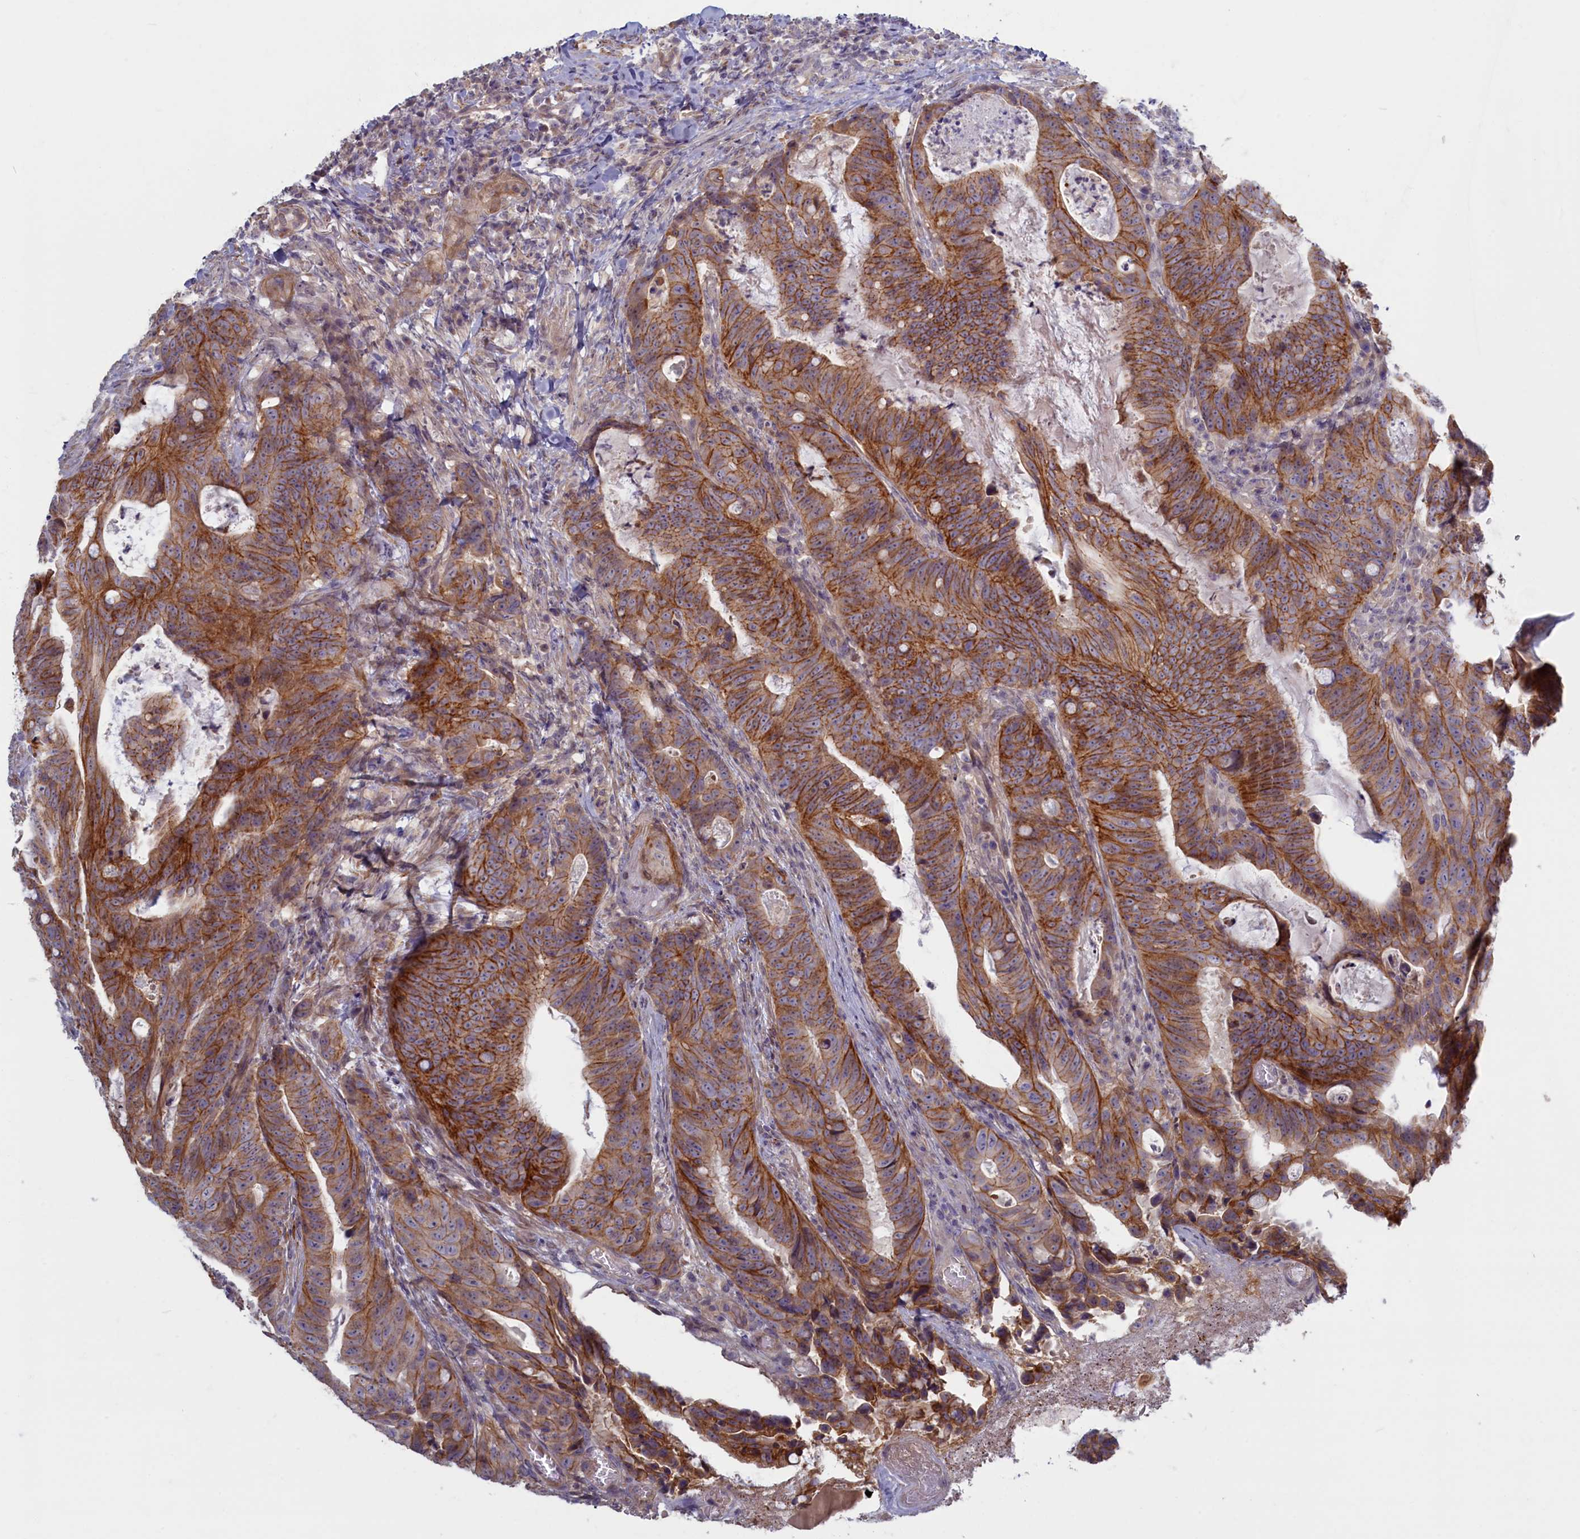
{"staining": {"intensity": "moderate", "quantity": ">75%", "location": "cytoplasmic/membranous"}, "tissue": "colorectal cancer", "cell_type": "Tumor cells", "image_type": "cancer", "snomed": [{"axis": "morphology", "description": "Adenocarcinoma, NOS"}, {"axis": "topography", "description": "Colon"}], "caption": "IHC image of adenocarcinoma (colorectal) stained for a protein (brown), which demonstrates medium levels of moderate cytoplasmic/membranous expression in approximately >75% of tumor cells.", "gene": "TRPM4", "patient": {"sex": "female", "age": 82}}